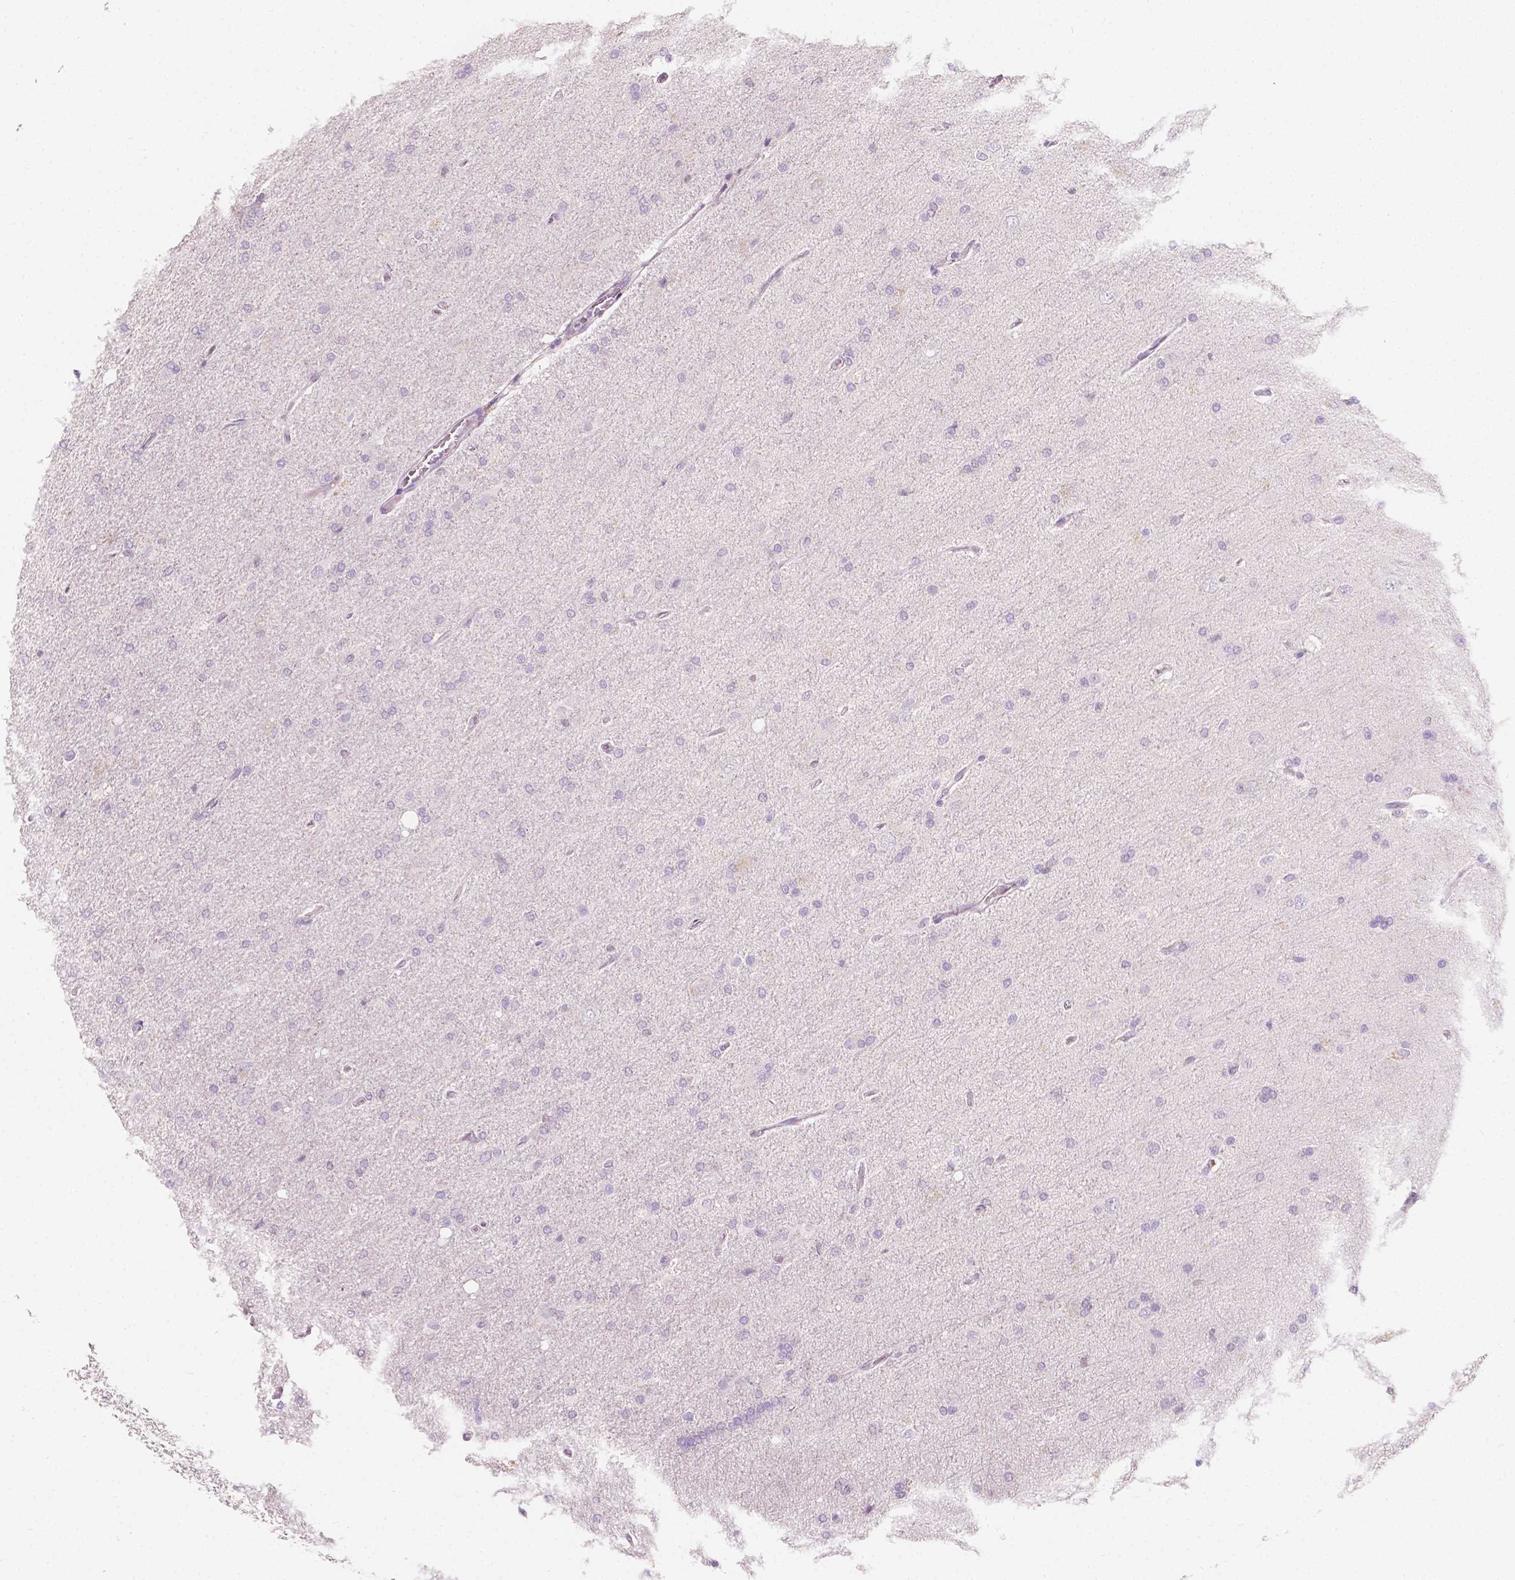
{"staining": {"intensity": "negative", "quantity": "none", "location": "none"}, "tissue": "glioma", "cell_type": "Tumor cells", "image_type": "cancer", "snomed": [{"axis": "morphology", "description": "Glioma, malignant, High grade"}, {"axis": "topography", "description": "Cerebral cortex"}], "caption": "IHC photomicrograph of neoplastic tissue: glioma stained with DAB (3,3'-diaminobenzidine) reveals no significant protein staining in tumor cells.", "gene": "TAL1", "patient": {"sex": "male", "age": 70}}